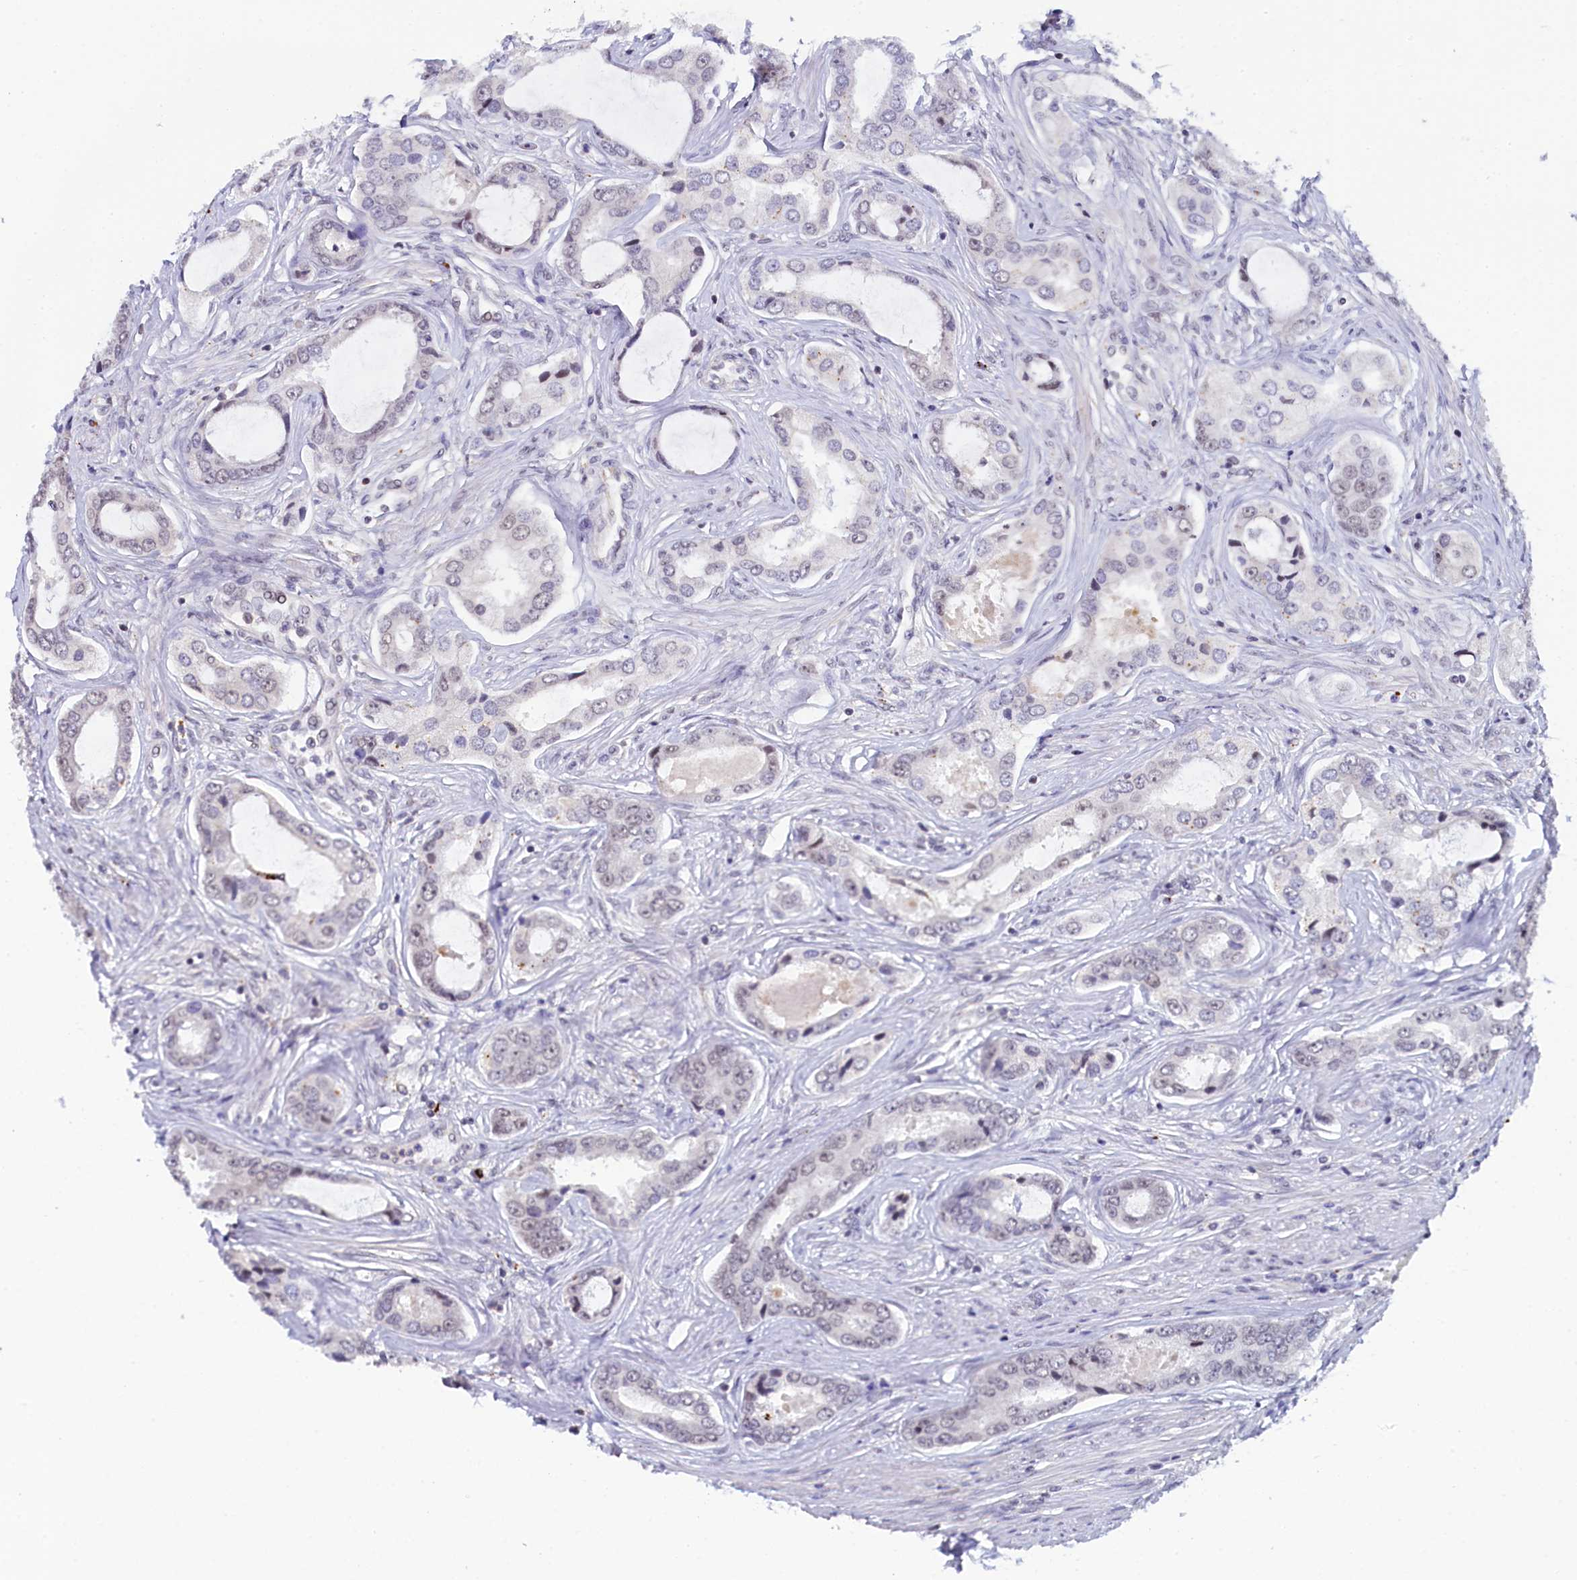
{"staining": {"intensity": "negative", "quantity": "none", "location": "none"}, "tissue": "prostate cancer", "cell_type": "Tumor cells", "image_type": "cancer", "snomed": [{"axis": "morphology", "description": "Adenocarcinoma, Low grade"}, {"axis": "topography", "description": "Prostate"}], "caption": "Immunohistochemistry histopathology image of neoplastic tissue: human prostate cancer (adenocarcinoma (low-grade)) stained with DAB (3,3'-diaminobenzidine) reveals no significant protein positivity in tumor cells.", "gene": "INTS14", "patient": {"sex": "male", "age": 68}}